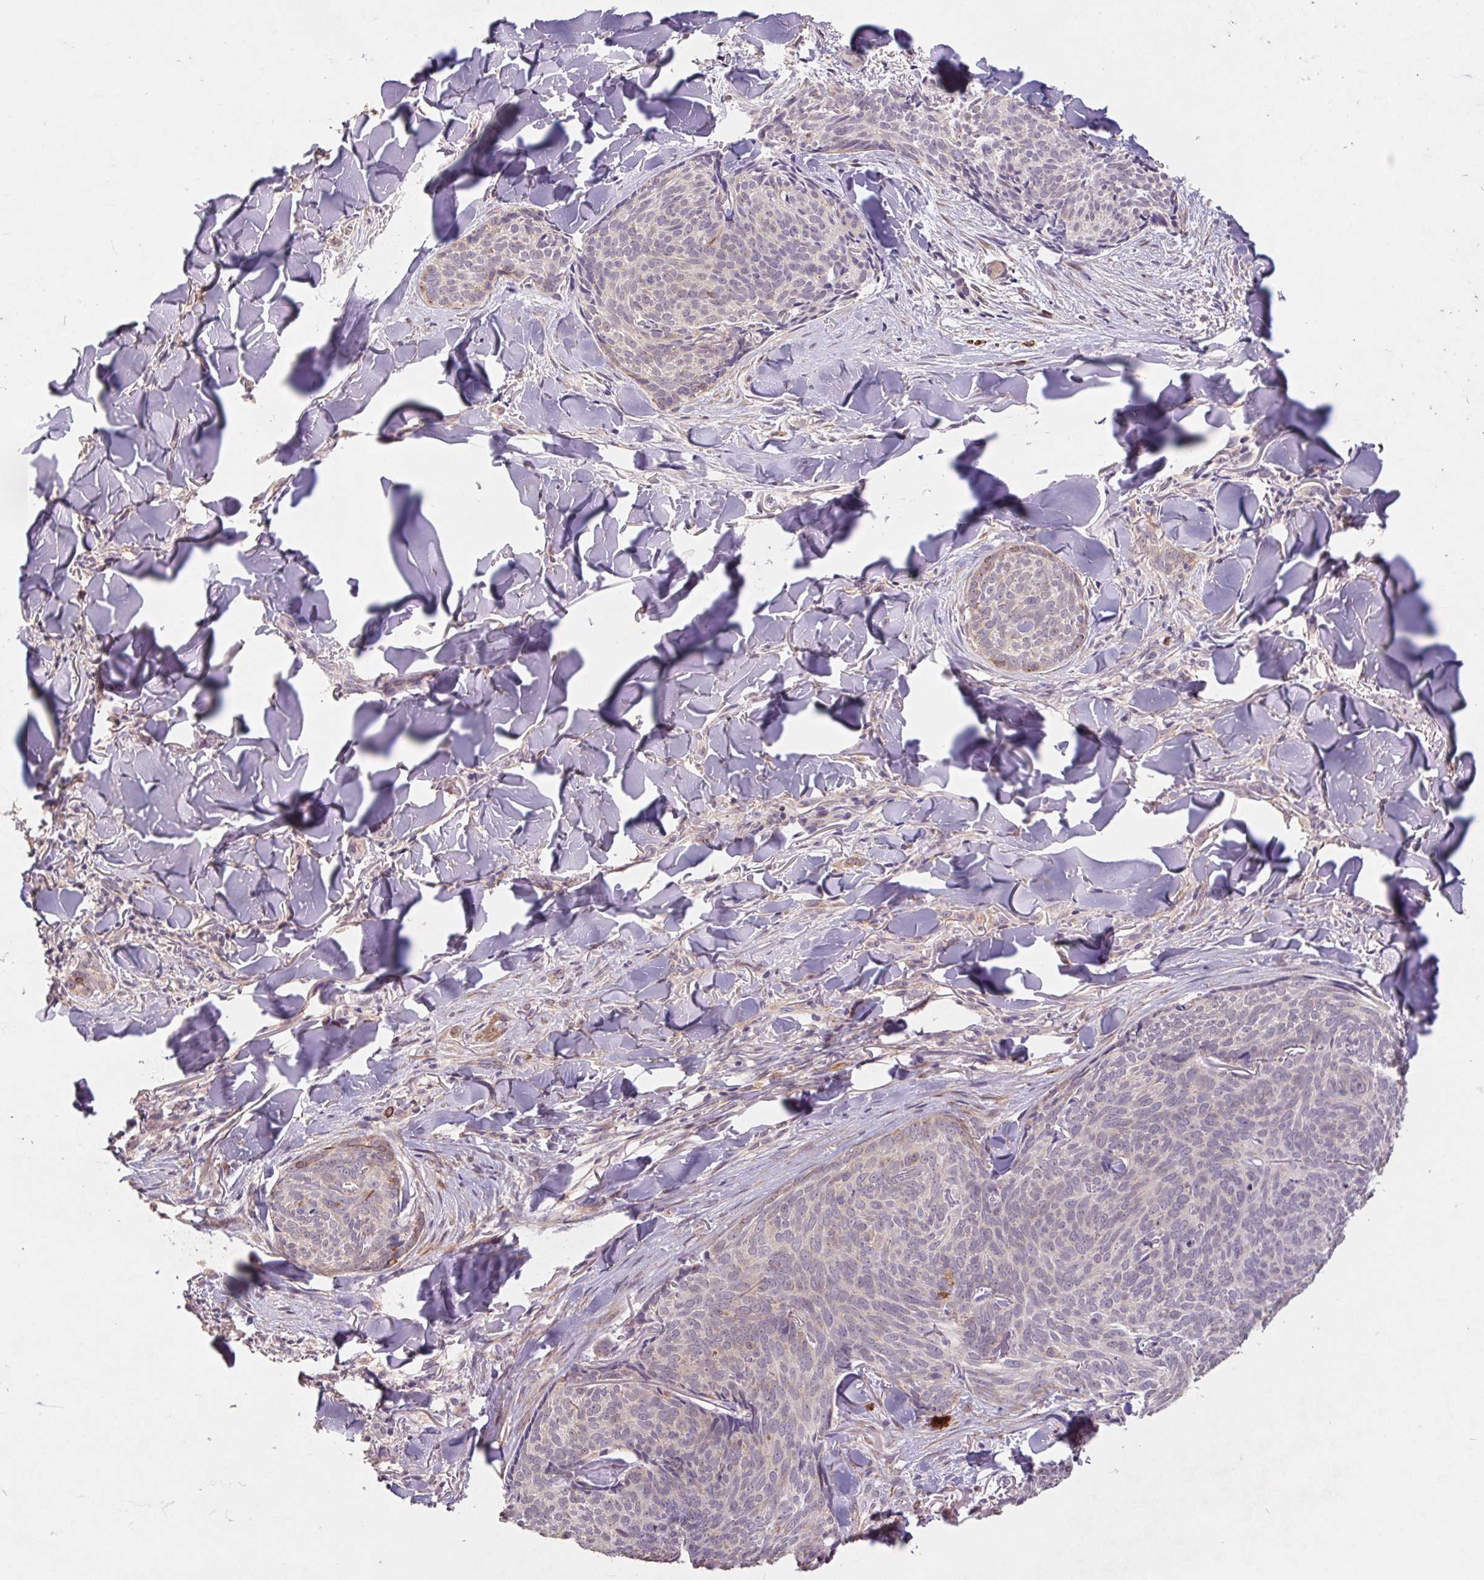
{"staining": {"intensity": "weak", "quantity": "<25%", "location": "cytoplasmic/membranous"}, "tissue": "skin cancer", "cell_type": "Tumor cells", "image_type": "cancer", "snomed": [{"axis": "morphology", "description": "Basal cell carcinoma"}, {"axis": "topography", "description": "Skin"}], "caption": "A high-resolution image shows immunohistochemistry staining of skin basal cell carcinoma, which demonstrates no significant staining in tumor cells.", "gene": "GRM2", "patient": {"sex": "female", "age": 82}}